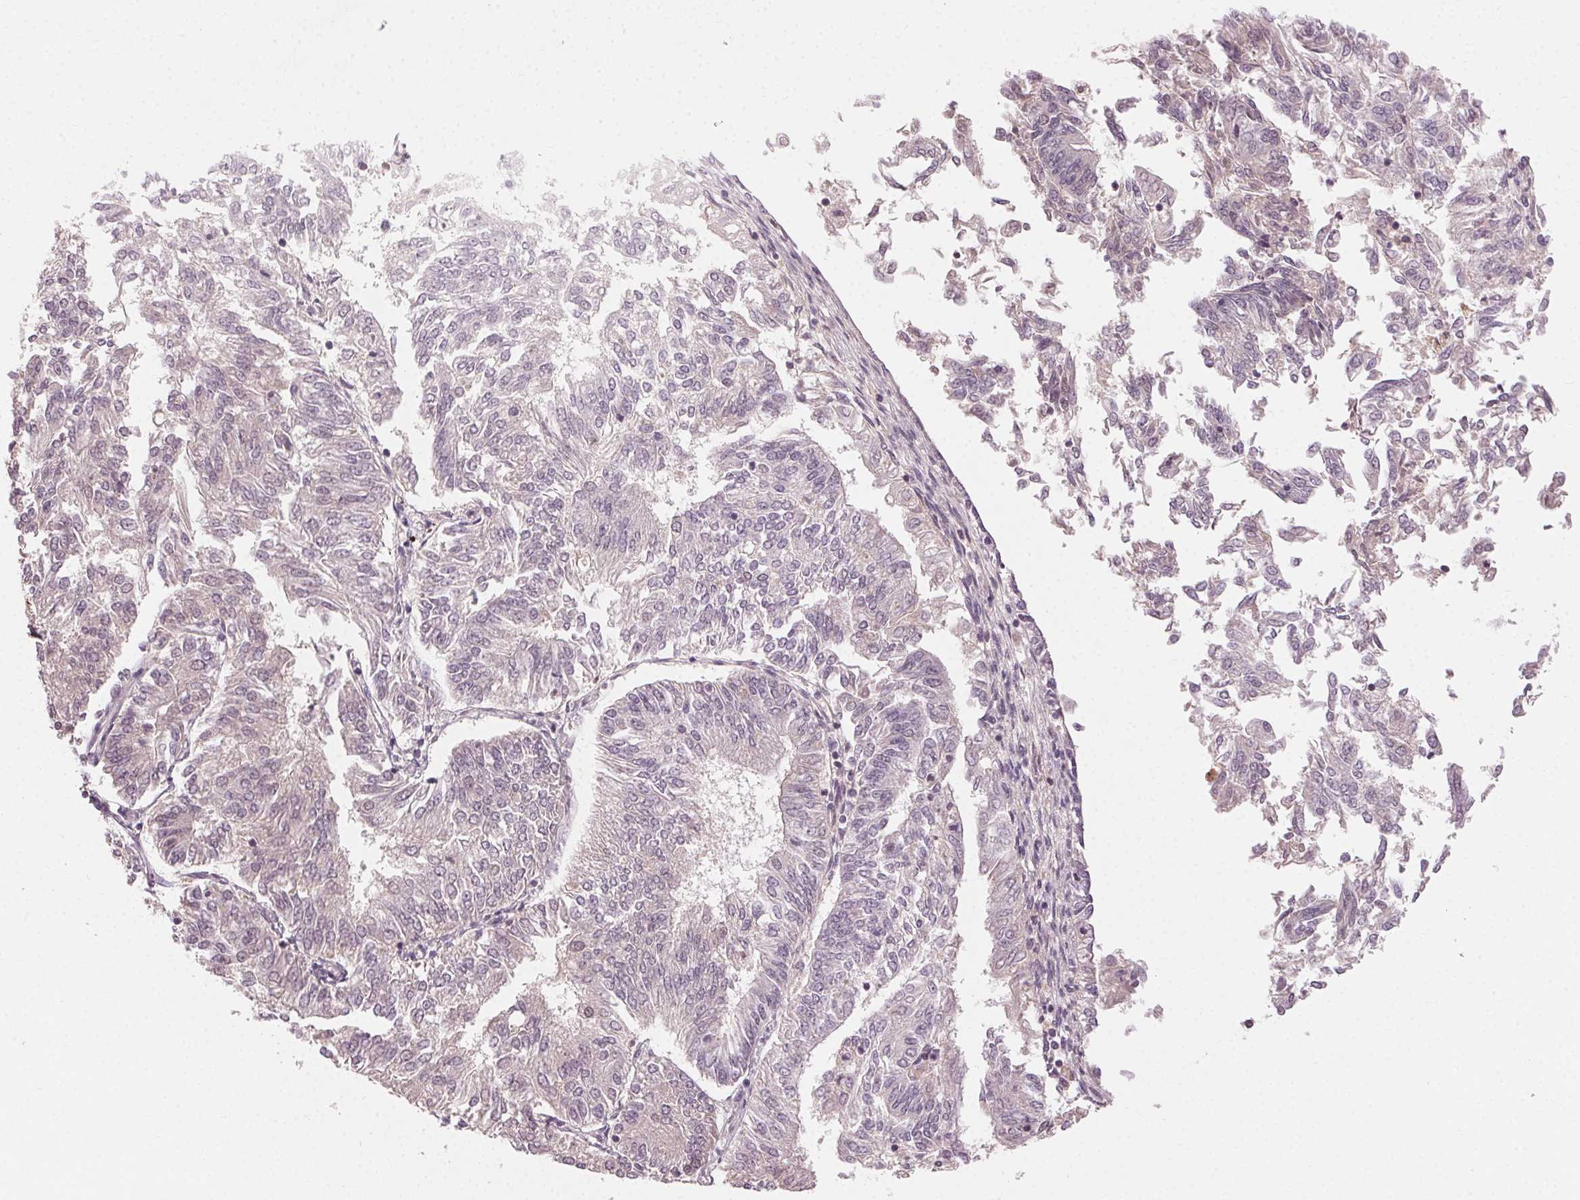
{"staining": {"intensity": "negative", "quantity": "none", "location": "none"}, "tissue": "endometrial cancer", "cell_type": "Tumor cells", "image_type": "cancer", "snomed": [{"axis": "morphology", "description": "Adenocarcinoma, NOS"}, {"axis": "topography", "description": "Endometrium"}], "caption": "Immunohistochemistry histopathology image of endometrial cancer stained for a protein (brown), which displays no expression in tumor cells.", "gene": "TUB", "patient": {"sex": "female", "age": 58}}